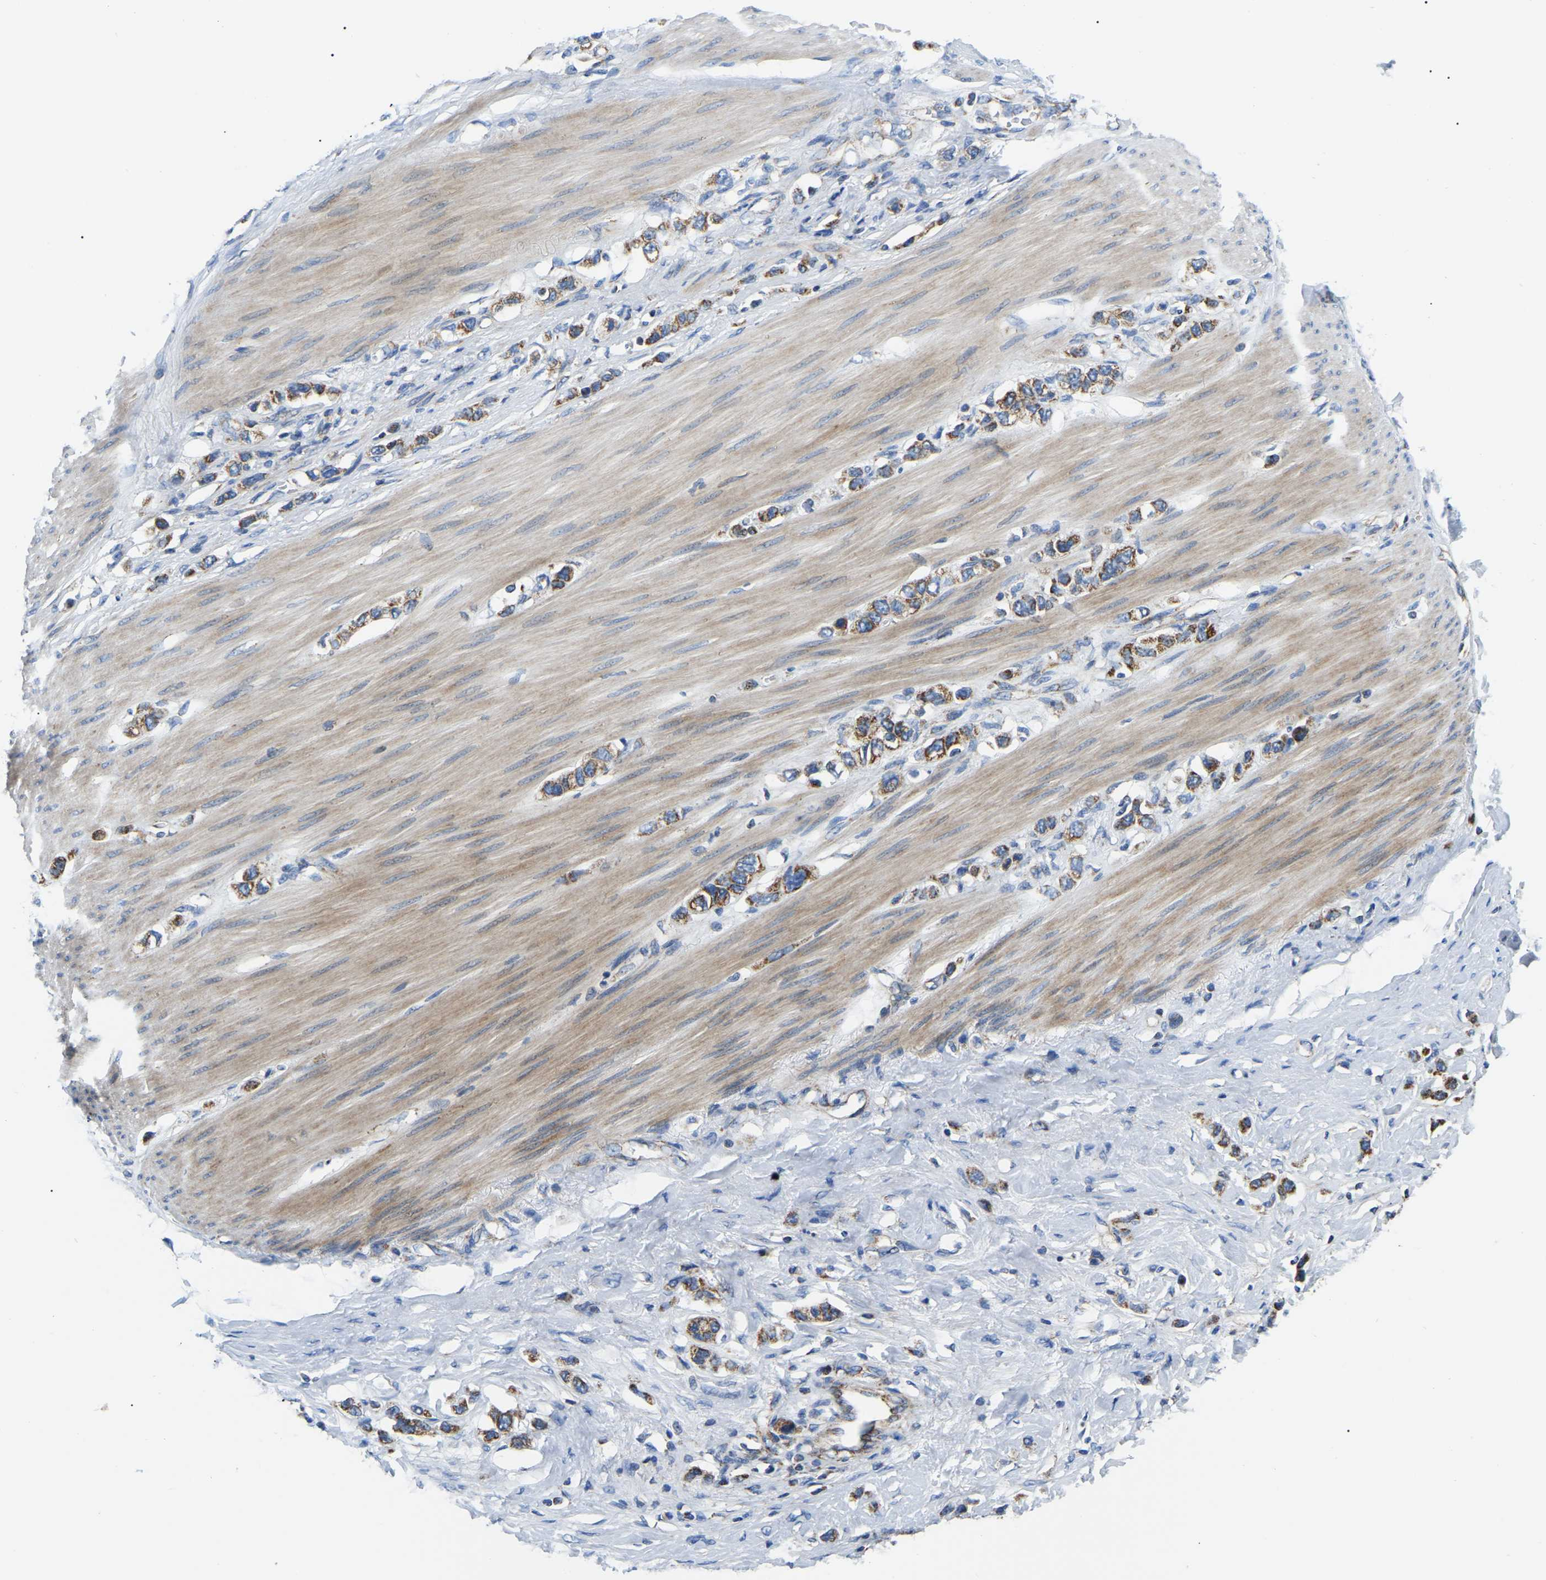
{"staining": {"intensity": "moderate", "quantity": ">75%", "location": "cytoplasmic/membranous"}, "tissue": "stomach cancer", "cell_type": "Tumor cells", "image_type": "cancer", "snomed": [{"axis": "morphology", "description": "Adenocarcinoma, NOS"}, {"axis": "topography", "description": "Stomach"}], "caption": "Brown immunohistochemical staining in human stomach cancer displays moderate cytoplasmic/membranous positivity in about >75% of tumor cells.", "gene": "PPM1E", "patient": {"sex": "female", "age": 65}}